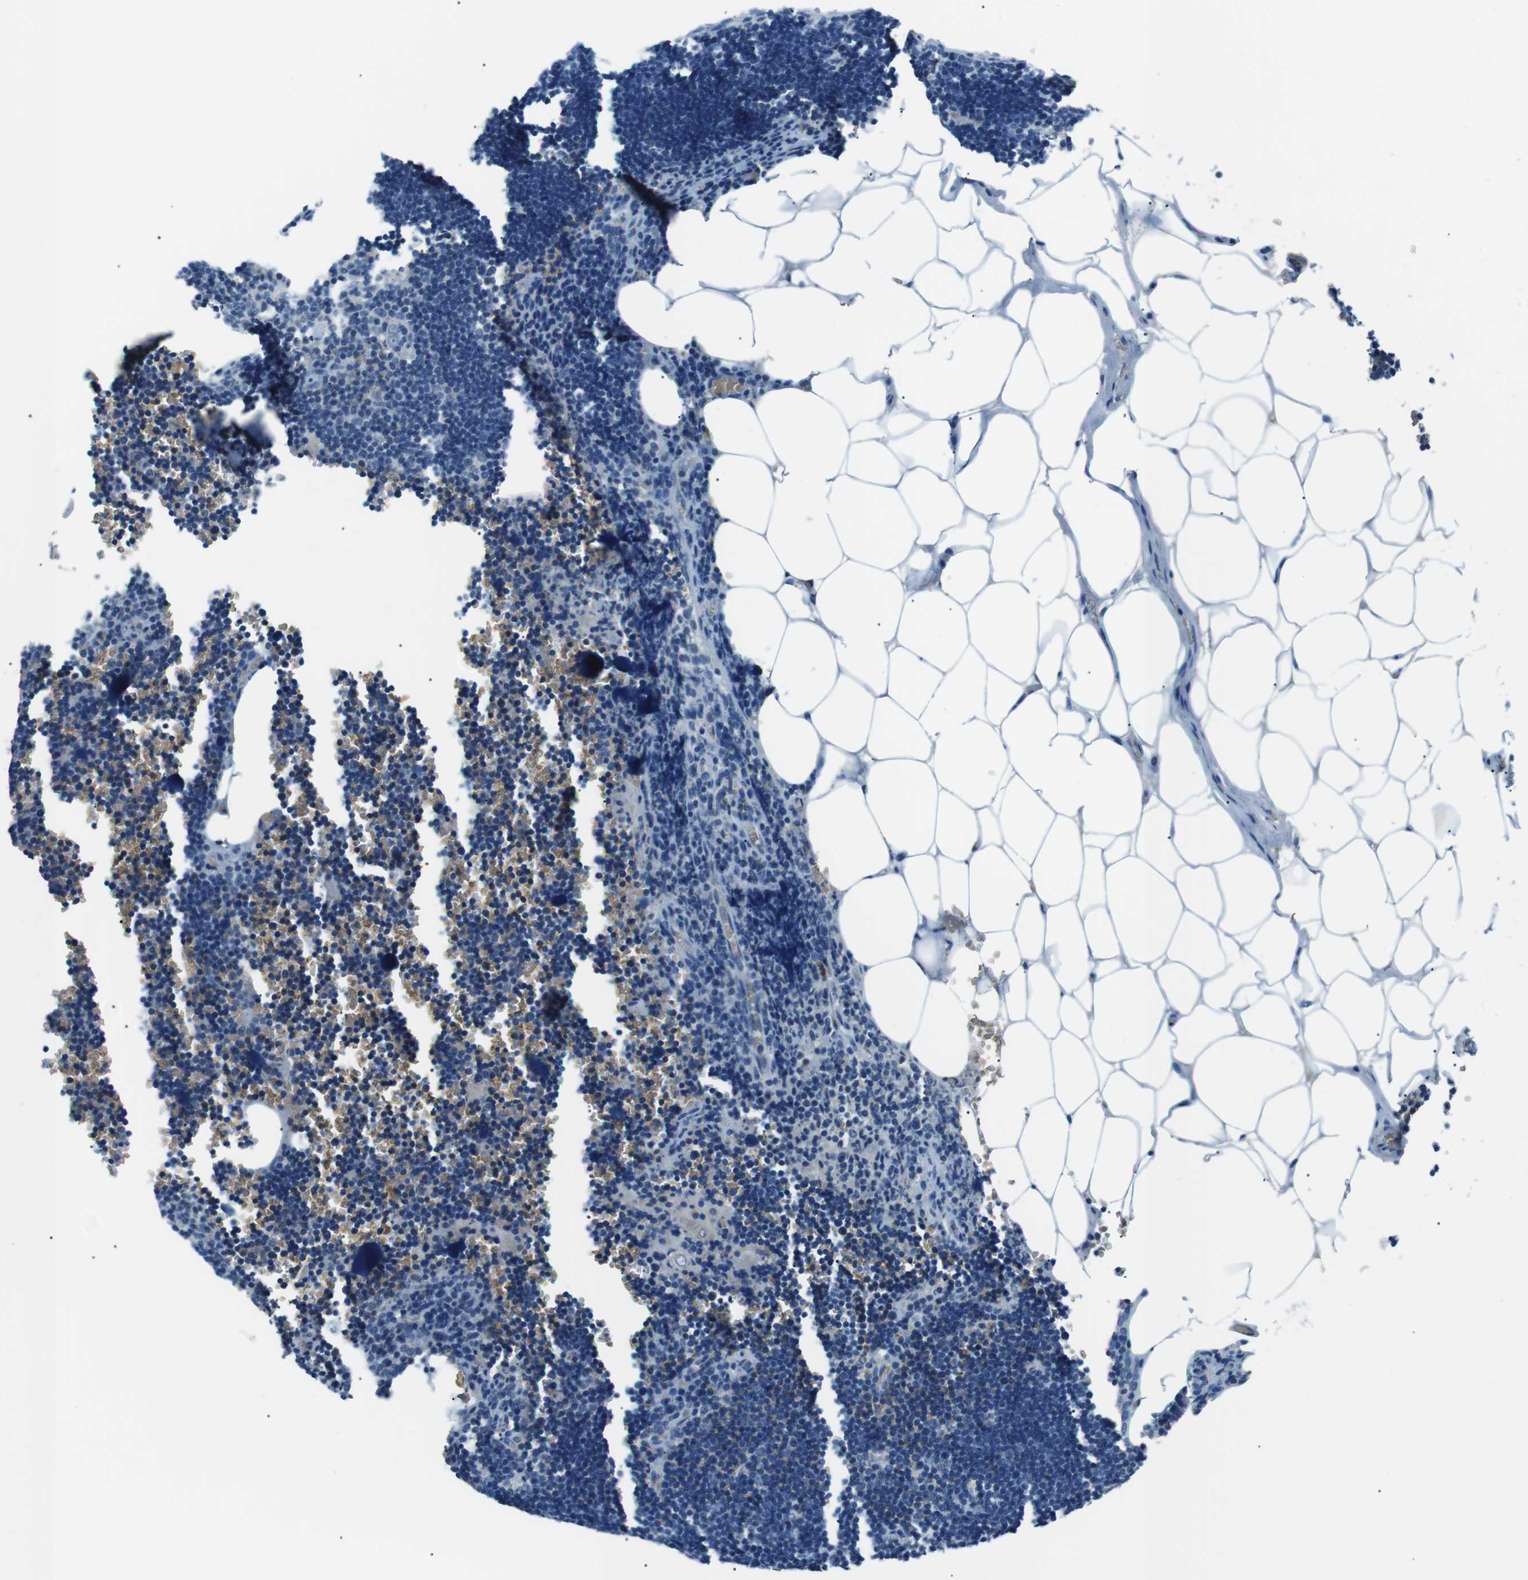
{"staining": {"intensity": "moderate", "quantity": "25%-75%", "location": "cytoplasmic/membranous"}, "tissue": "lymph node", "cell_type": "Germinal center cells", "image_type": "normal", "snomed": [{"axis": "morphology", "description": "Normal tissue, NOS"}, {"axis": "topography", "description": "Lymph node"}], "caption": "This histopathology image displays immunohistochemistry (IHC) staining of normal lymph node, with medium moderate cytoplasmic/membranous staining in about 25%-75% of germinal center cells.", "gene": "ST6GAL1", "patient": {"sex": "male", "age": 33}}